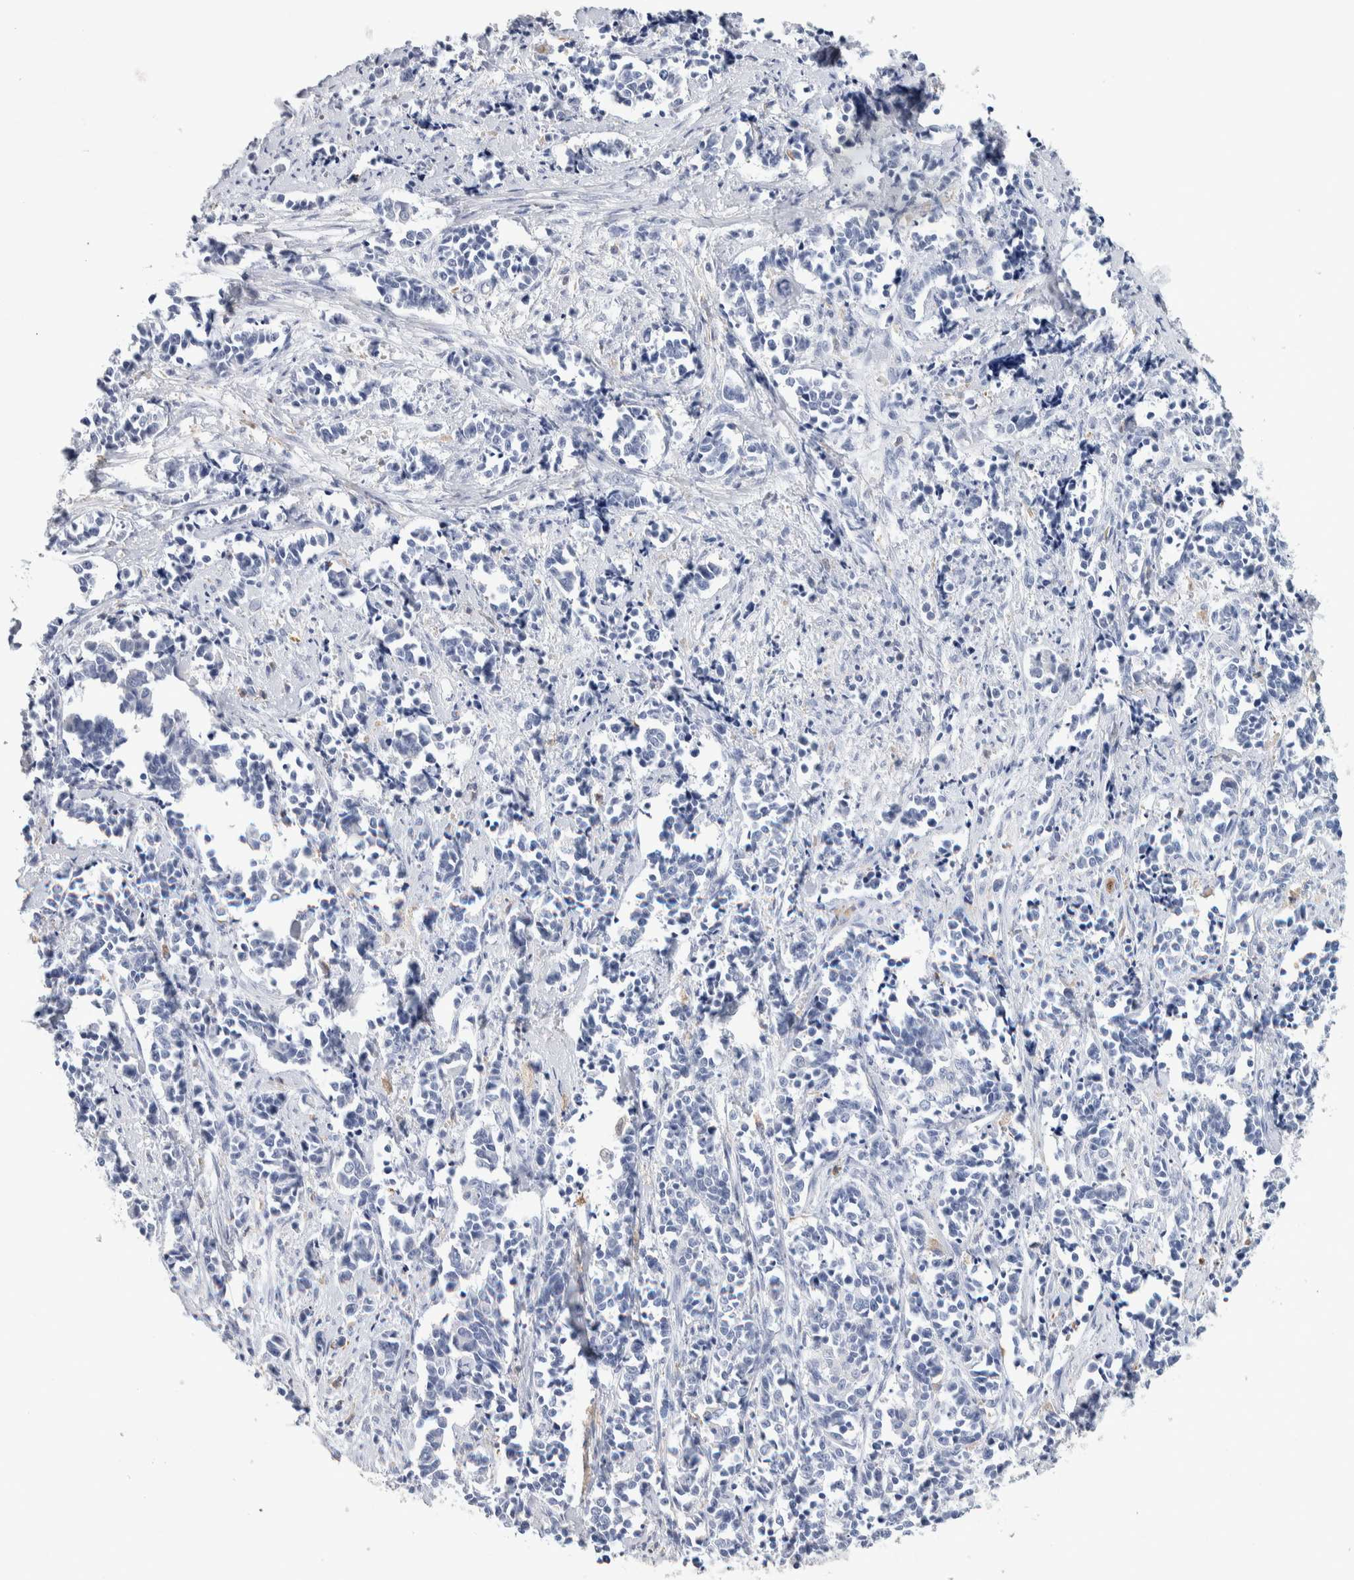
{"staining": {"intensity": "negative", "quantity": "none", "location": "none"}, "tissue": "cervical cancer", "cell_type": "Tumor cells", "image_type": "cancer", "snomed": [{"axis": "morphology", "description": "Normal tissue, NOS"}, {"axis": "morphology", "description": "Squamous cell carcinoma, NOS"}, {"axis": "topography", "description": "Cervix"}], "caption": "Immunohistochemistry (IHC) histopathology image of human squamous cell carcinoma (cervical) stained for a protein (brown), which demonstrates no positivity in tumor cells. (Stains: DAB (3,3'-diaminobenzidine) immunohistochemistry (IHC) with hematoxylin counter stain, Microscopy: brightfield microscopy at high magnification).", "gene": "NCF2", "patient": {"sex": "female", "age": 35}}